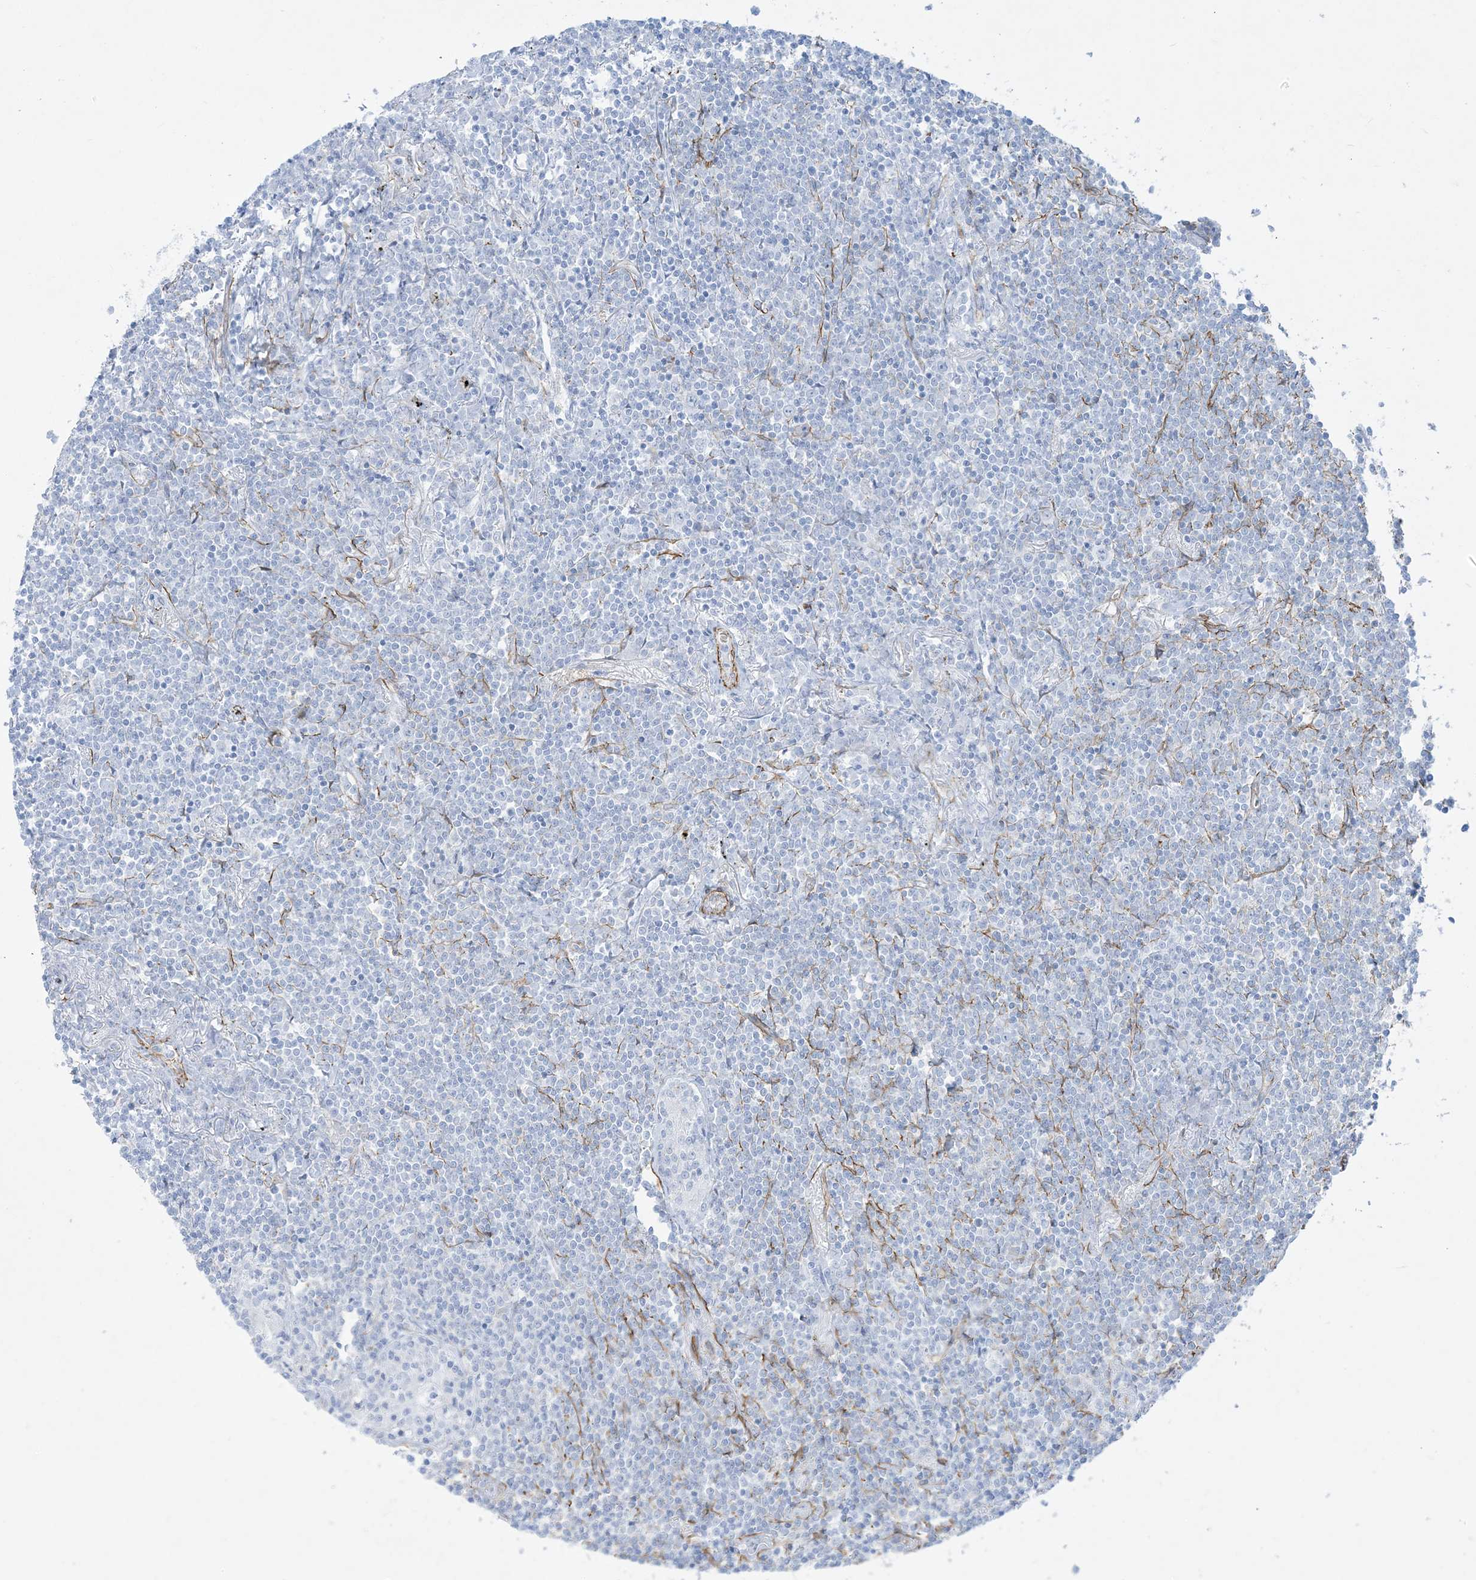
{"staining": {"intensity": "negative", "quantity": "none", "location": "none"}, "tissue": "lymphoma", "cell_type": "Tumor cells", "image_type": "cancer", "snomed": [{"axis": "morphology", "description": "Malignant lymphoma, non-Hodgkin's type, Low grade"}, {"axis": "topography", "description": "Lung"}], "caption": "The histopathology image exhibits no significant staining in tumor cells of low-grade malignant lymphoma, non-Hodgkin's type.", "gene": "B3GNT7", "patient": {"sex": "female", "age": 71}}